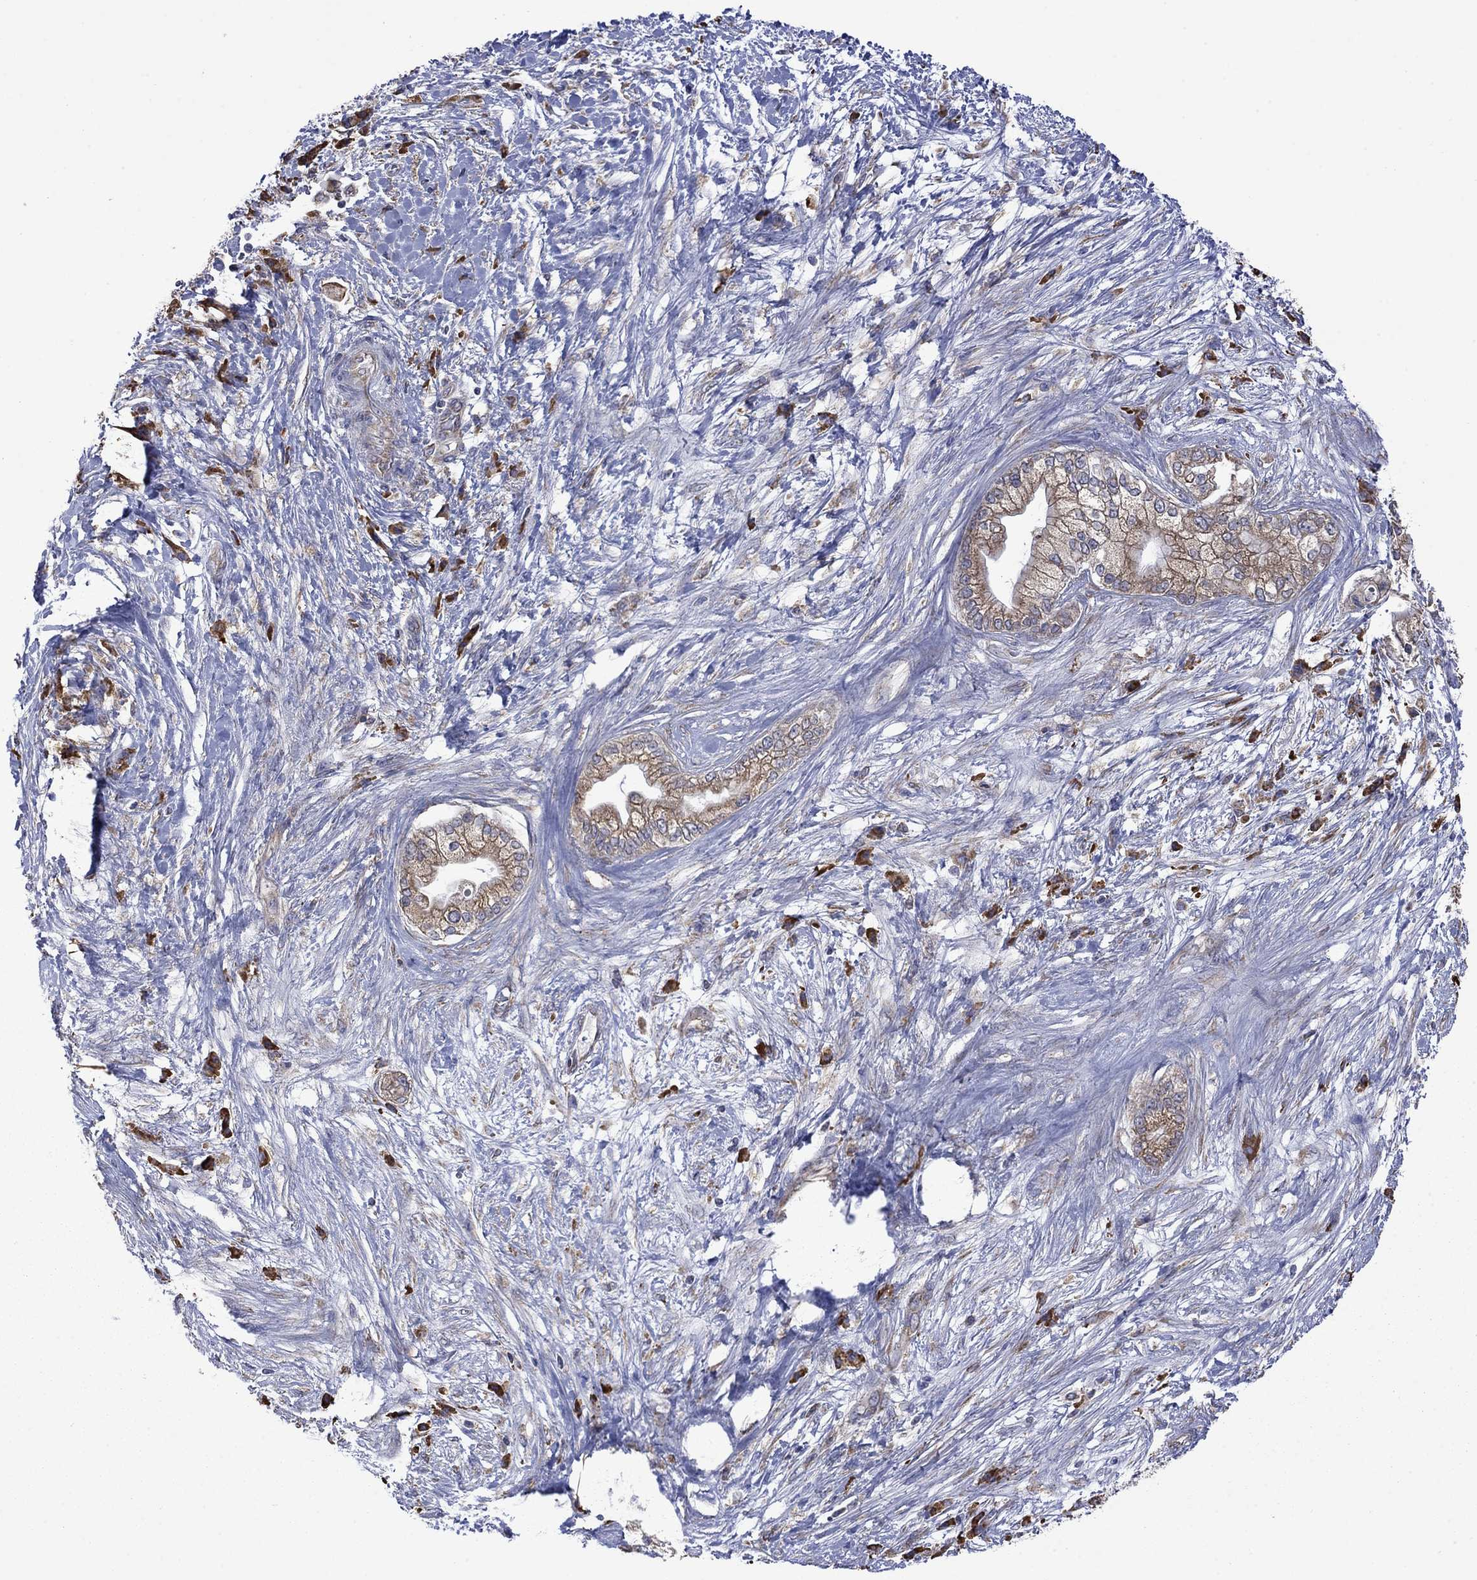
{"staining": {"intensity": "weak", "quantity": ">75%", "location": "cytoplasmic/membranous"}, "tissue": "pancreatic cancer", "cell_type": "Tumor cells", "image_type": "cancer", "snomed": [{"axis": "morphology", "description": "Adenocarcinoma, NOS"}, {"axis": "topography", "description": "Pancreas"}], "caption": "There is low levels of weak cytoplasmic/membranous staining in tumor cells of adenocarcinoma (pancreatic), as demonstrated by immunohistochemical staining (brown color).", "gene": "FURIN", "patient": {"sex": "female", "age": 69}}